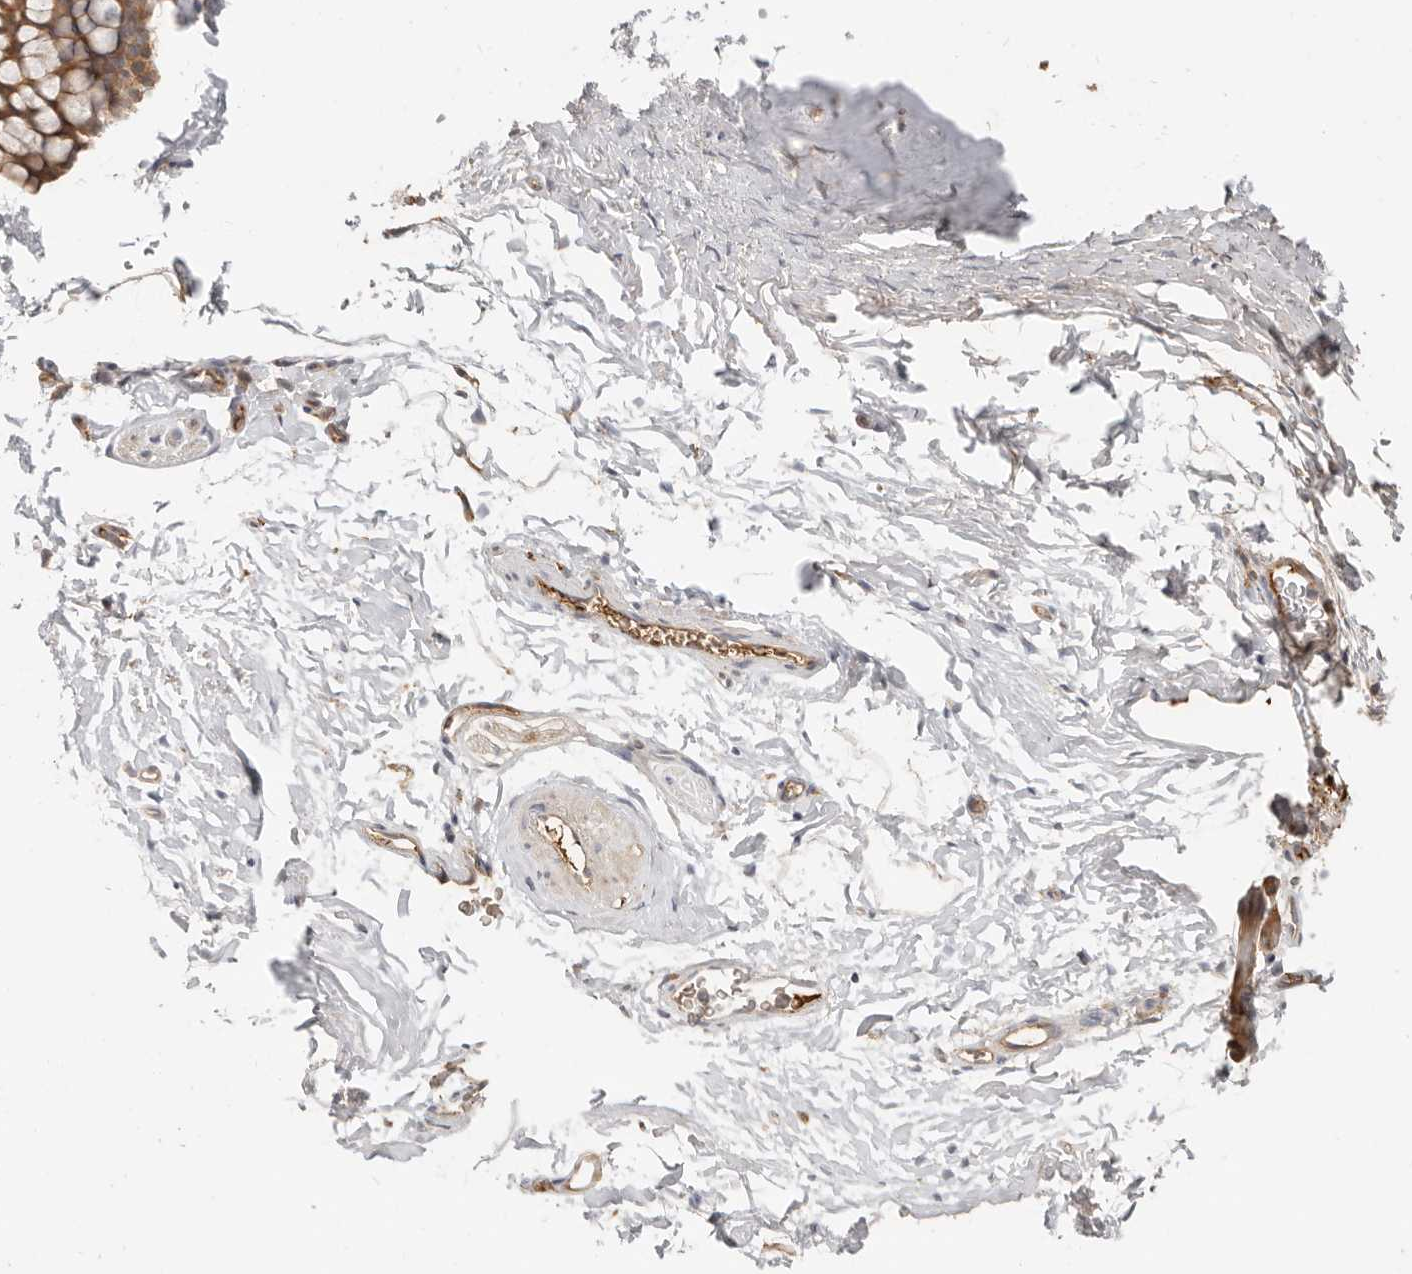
{"staining": {"intensity": "moderate", "quantity": ">75%", "location": "cytoplasmic/membranous"}, "tissue": "bronchus", "cell_type": "Respiratory epithelial cells", "image_type": "normal", "snomed": [{"axis": "morphology", "description": "Normal tissue, NOS"}, {"axis": "topography", "description": "Cartilage tissue"}, {"axis": "topography", "description": "Bronchus"}], "caption": "A high-resolution image shows immunohistochemistry staining of normal bronchus, which demonstrates moderate cytoplasmic/membranous expression in about >75% of respiratory epithelial cells. (Stains: DAB (3,3'-diaminobenzidine) in brown, nuclei in blue, Microscopy: brightfield microscopy at high magnification).", "gene": "MTFR2", "patient": {"sex": "female", "age": 53}}